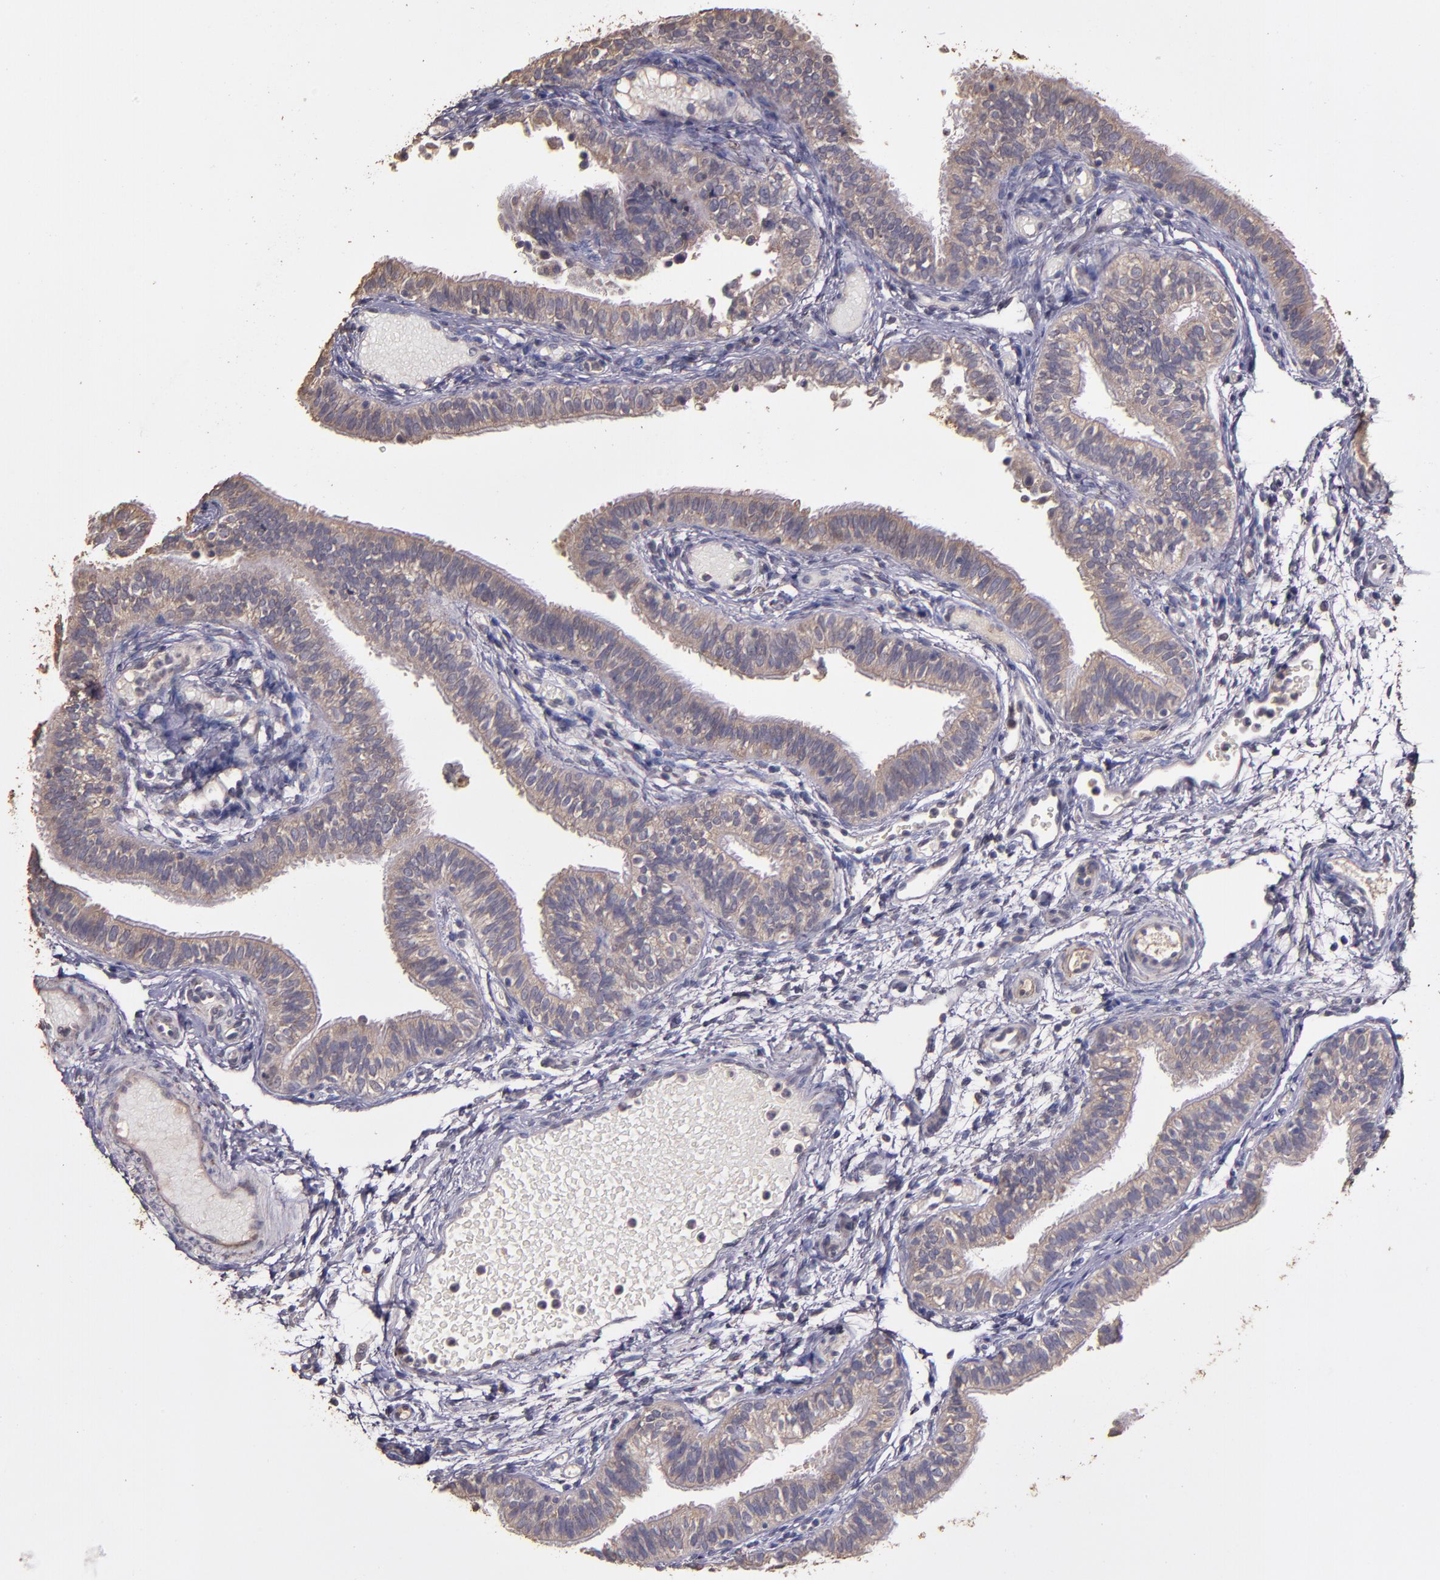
{"staining": {"intensity": "weak", "quantity": ">75%", "location": "cytoplasmic/membranous"}, "tissue": "fallopian tube", "cell_type": "Glandular cells", "image_type": "normal", "snomed": [{"axis": "morphology", "description": "Normal tissue, NOS"}, {"axis": "morphology", "description": "Dermoid, NOS"}, {"axis": "topography", "description": "Fallopian tube"}], "caption": "The histopathology image exhibits immunohistochemical staining of normal fallopian tube. There is weak cytoplasmic/membranous positivity is identified in about >75% of glandular cells.", "gene": "HECTD1", "patient": {"sex": "female", "age": 33}}